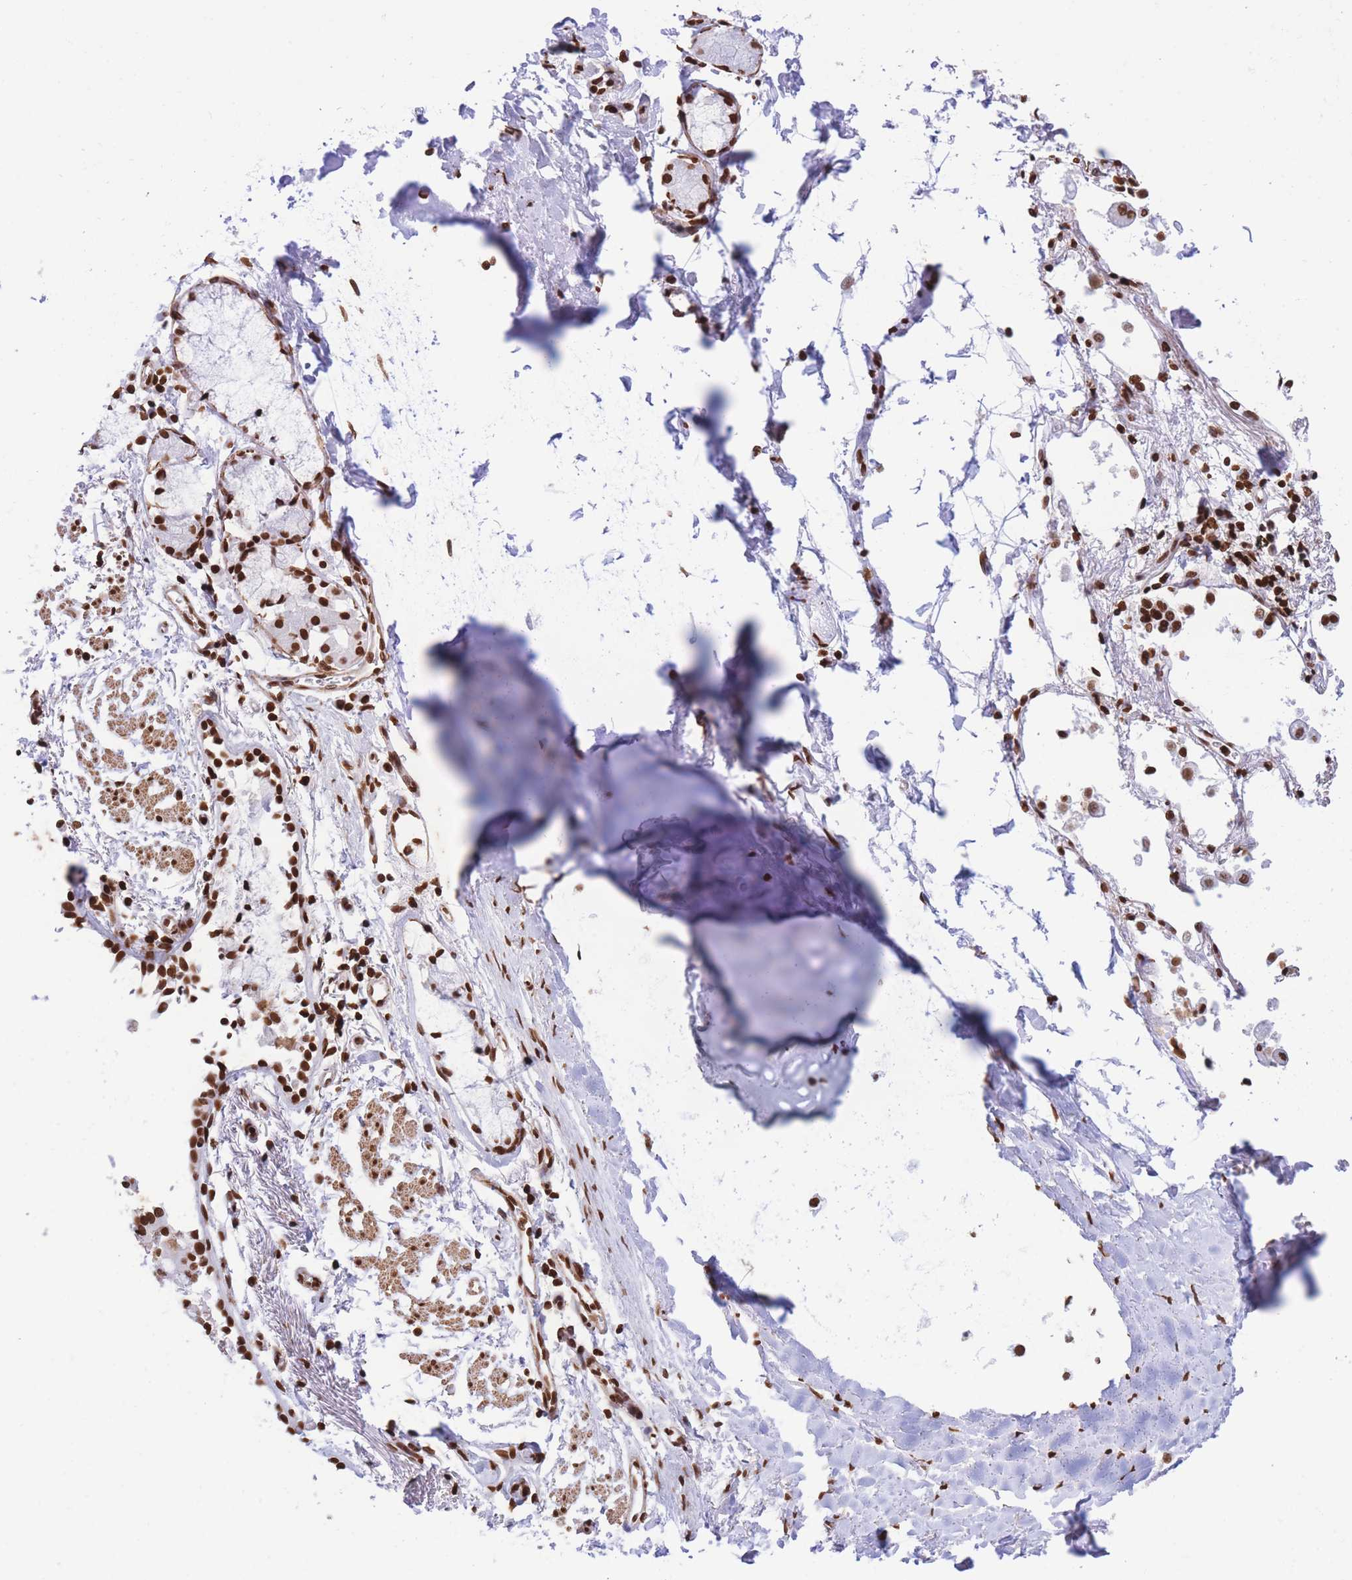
{"staining": {"intensity": "strong", "quantity": "25%-75%", "location": "nuclear"}, "tissue": "soft tissue", "cell_type": "Chondrocytes", "image_type": "normal", "snomed": [{"axis": "morphology", "description": "Normal tissue, NOS"}, {"axis": "topography", "description": "Cartilage tissue"}], "caption": "About 25%-75% of chondrocytes in benign soft tissue exhibit strong nuclear protein positivity as visualized by brown immunohistochemical staining.", "gene": "H2BC10", "patient": {"sex": "male", "age": 73}}